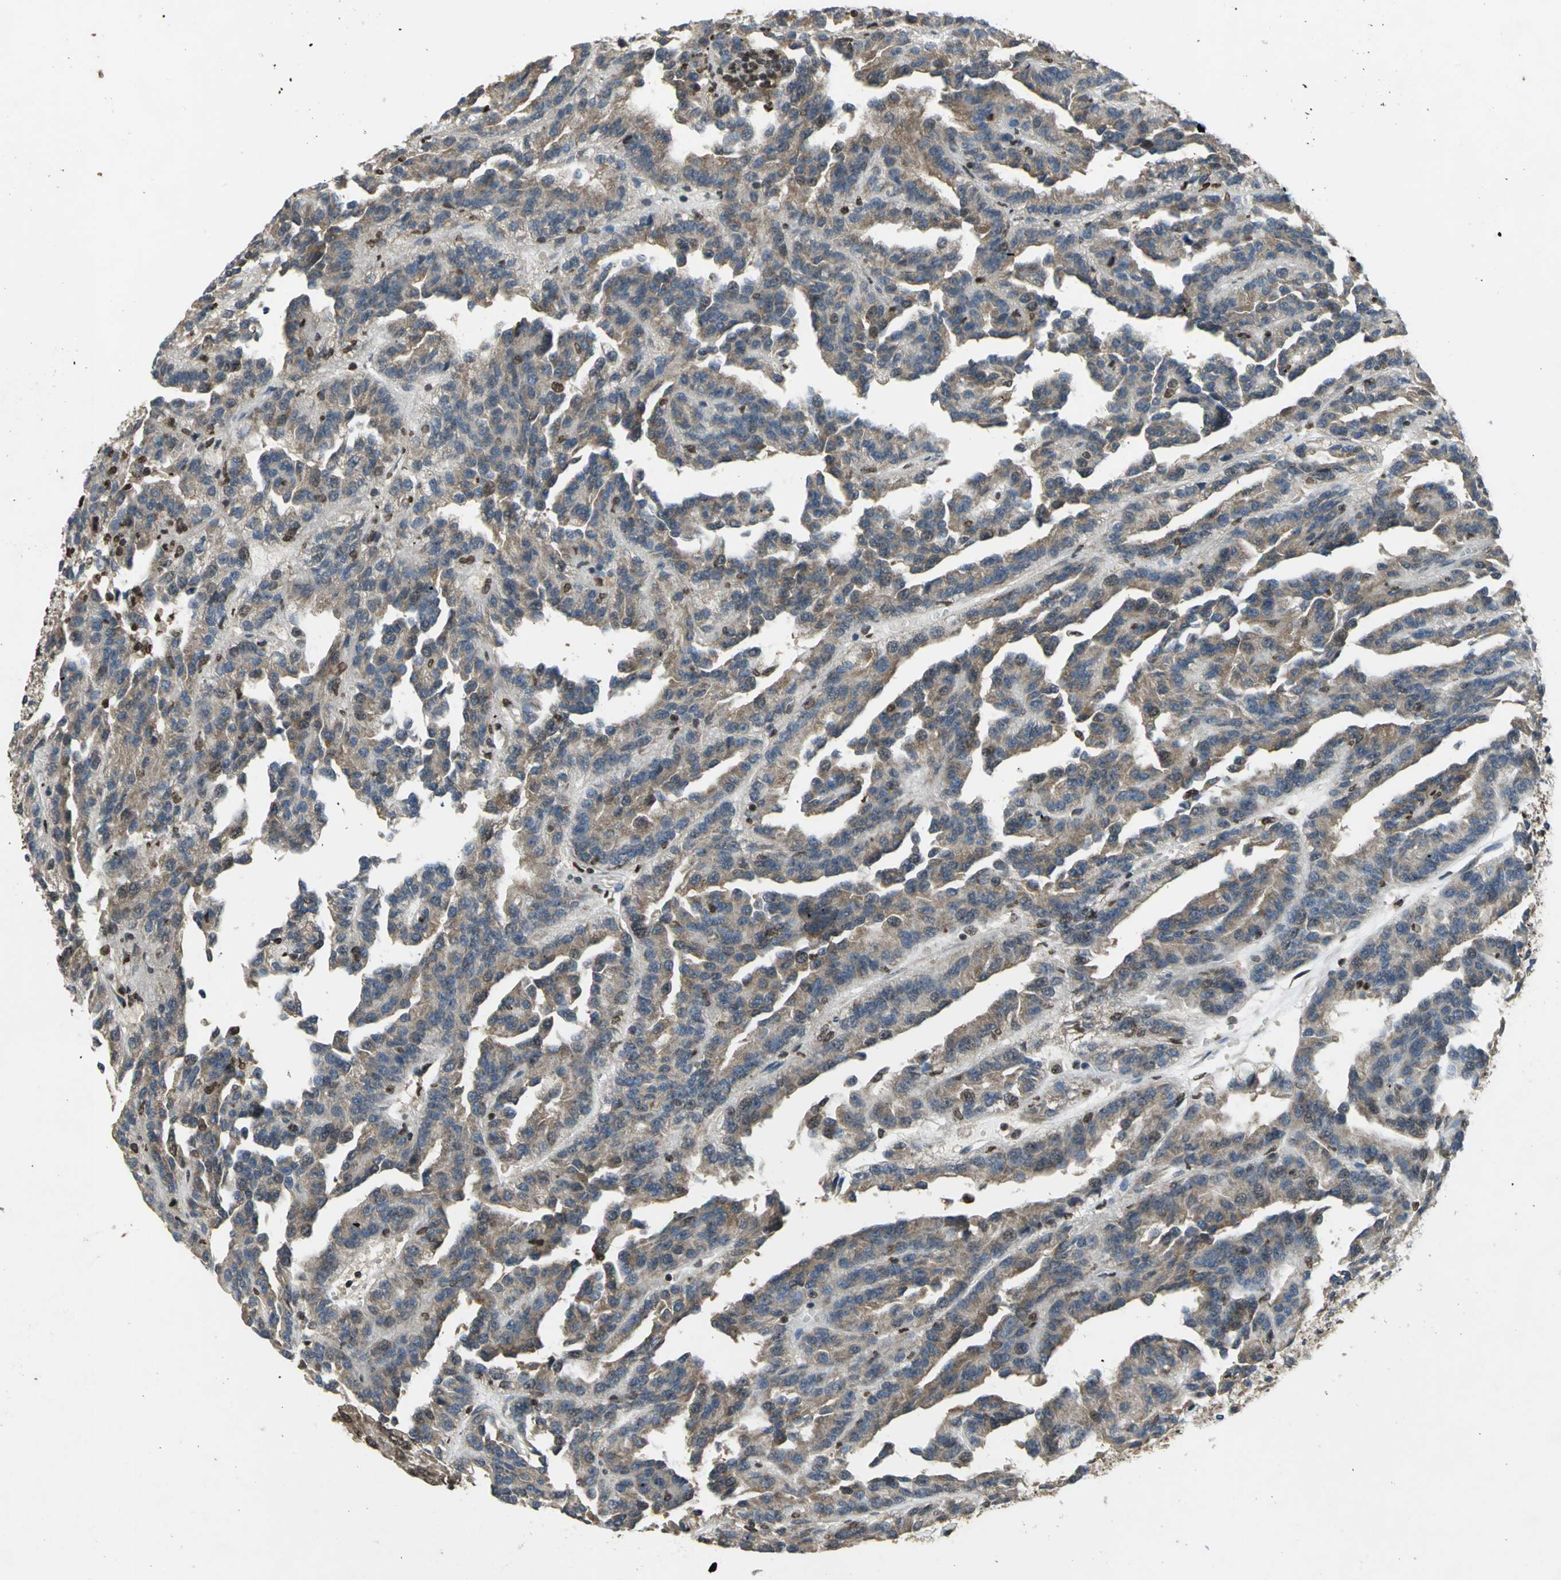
{"staining": {"intensity": "moderate", "quantity": "25%-75%", "location": "cytoplasmic/membranous"}, "tissue": "renal cancer", "cell_type": "Tumor cells", "image_type": "cancer", "snomed": [{"axis": "morphology", "description": "Adenocarcinoma, NOS"}, {"axis": "topography", "description": "Kidney"}], "caption": "There is medium levels of moderate cytoplasmic/membranous expression in tumor cells of adenocarcinoma (renal), as demonstrated by immunohistochemical staining (brown color).", "gene": "AHR", "patient": {"sex": "male", "age": 46}}